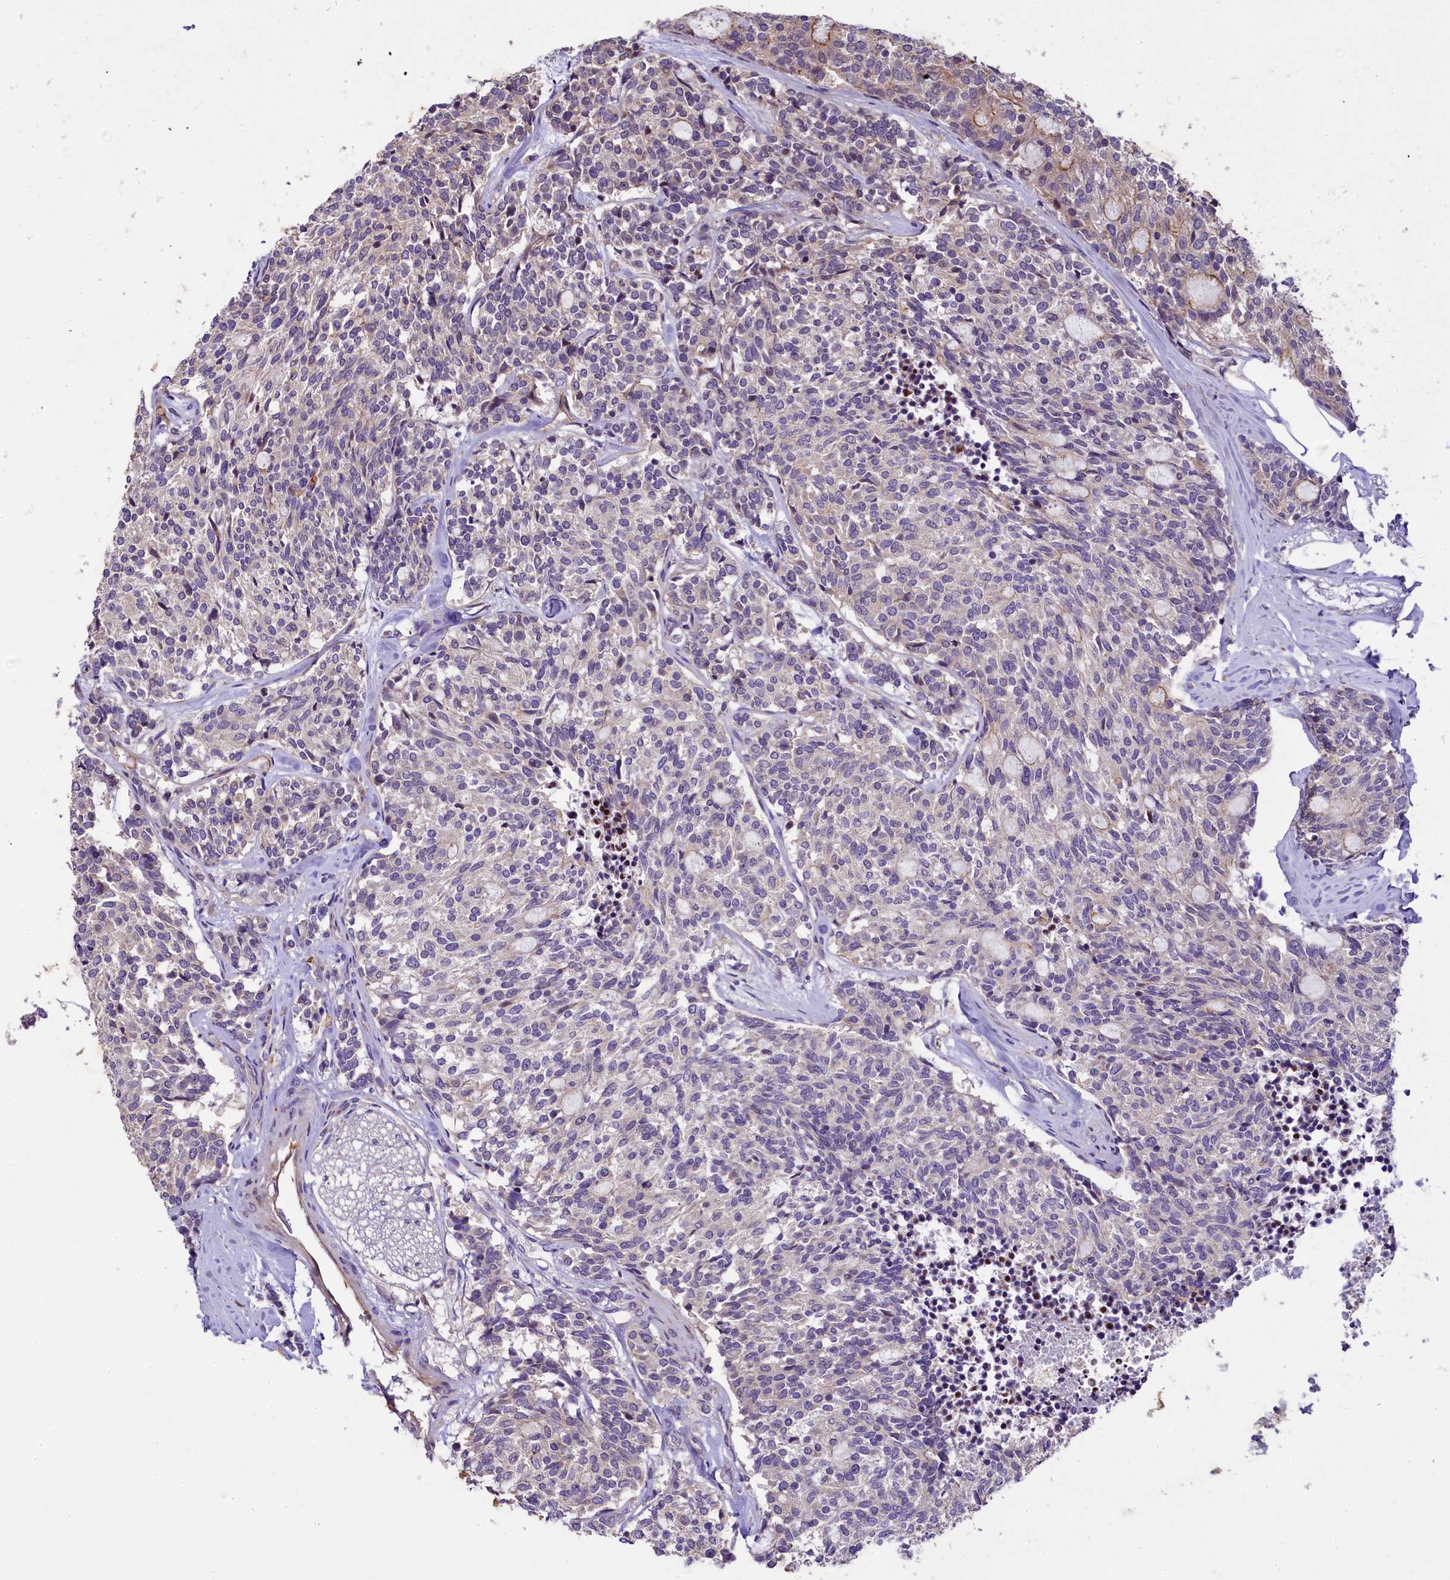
{"staining": {"intensity": "negative", "quantity": "none", "location": "none"}, "tissue": "carcinoid", "cell_type": "Tumor cells", "image_type": "cancer", "snomed": [{"axis": "morphology", "description": "Carcinoid, malignant, NOS"}, {"axis": "topography", "description": "Pancreas"}], "caption": "Immunohistochemistry (IHC) photomicrograph of neoplastic tissue: carcinoid stained with DAB (3,3'-diaminobenzidine) demonstrates no significant protein expression in tumor cells.", "gene": "UBXN6", "patient": {"sex": "female", "age": 54}}